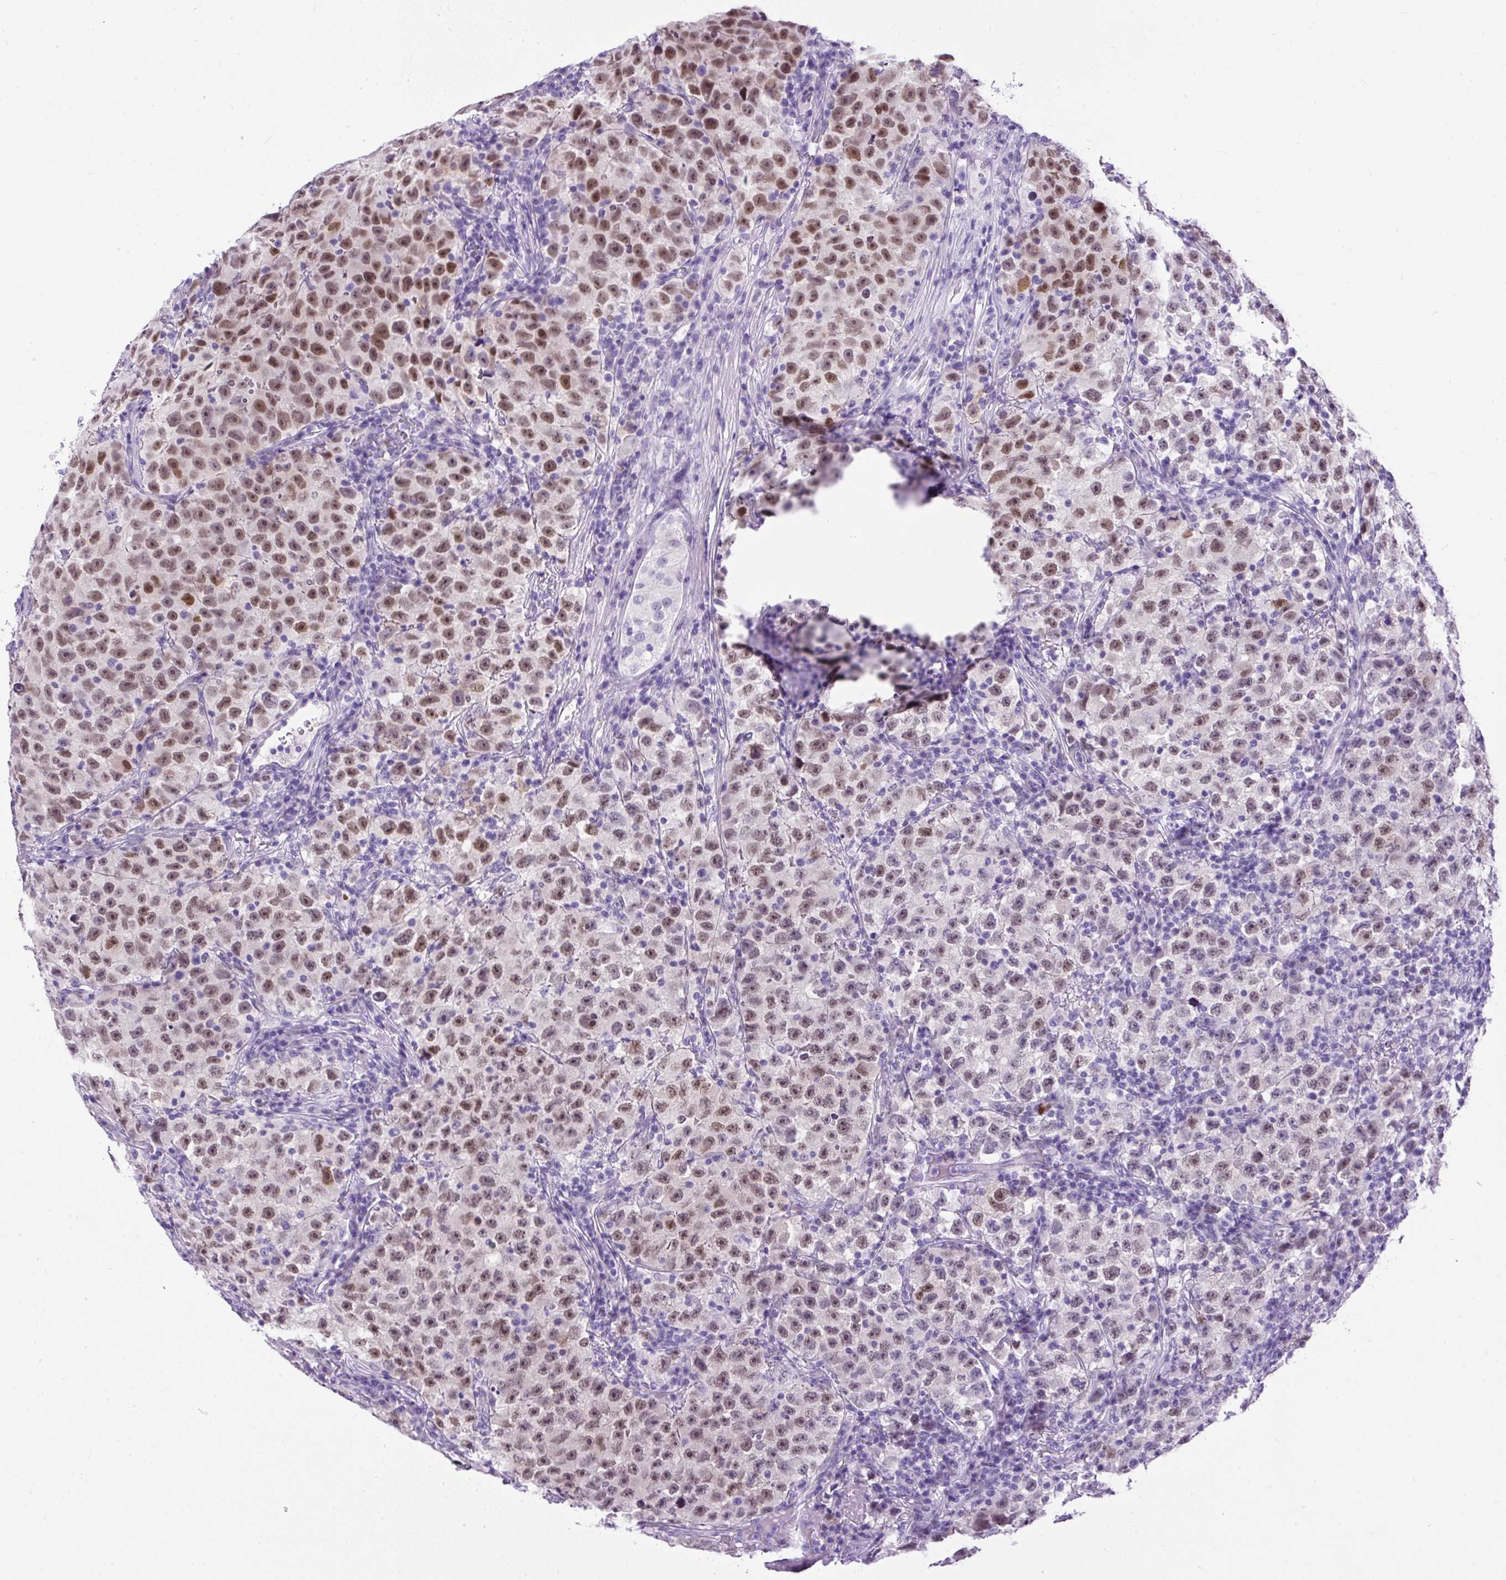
{"staining": {"intensity": "moderate", "quantity": "25%-75%", "location": "nuclear"}, "tissue": "testis cancer", "cell_type": "Tumor cells", "image_type": "cancer", "snomed": [{"axis": "morphology", "description": "Seminoma, NOS"}, {"axis": "topography", "description": "Testis"}], "caption": "IHC photomicrograph of testis cancer stained for a protein (brown), which shows medium levels of moderate nuclear staining in about 25%-75% of tumor cells.", "gene": "UPP1", "patient": {"sex": "male", "age": 22}}